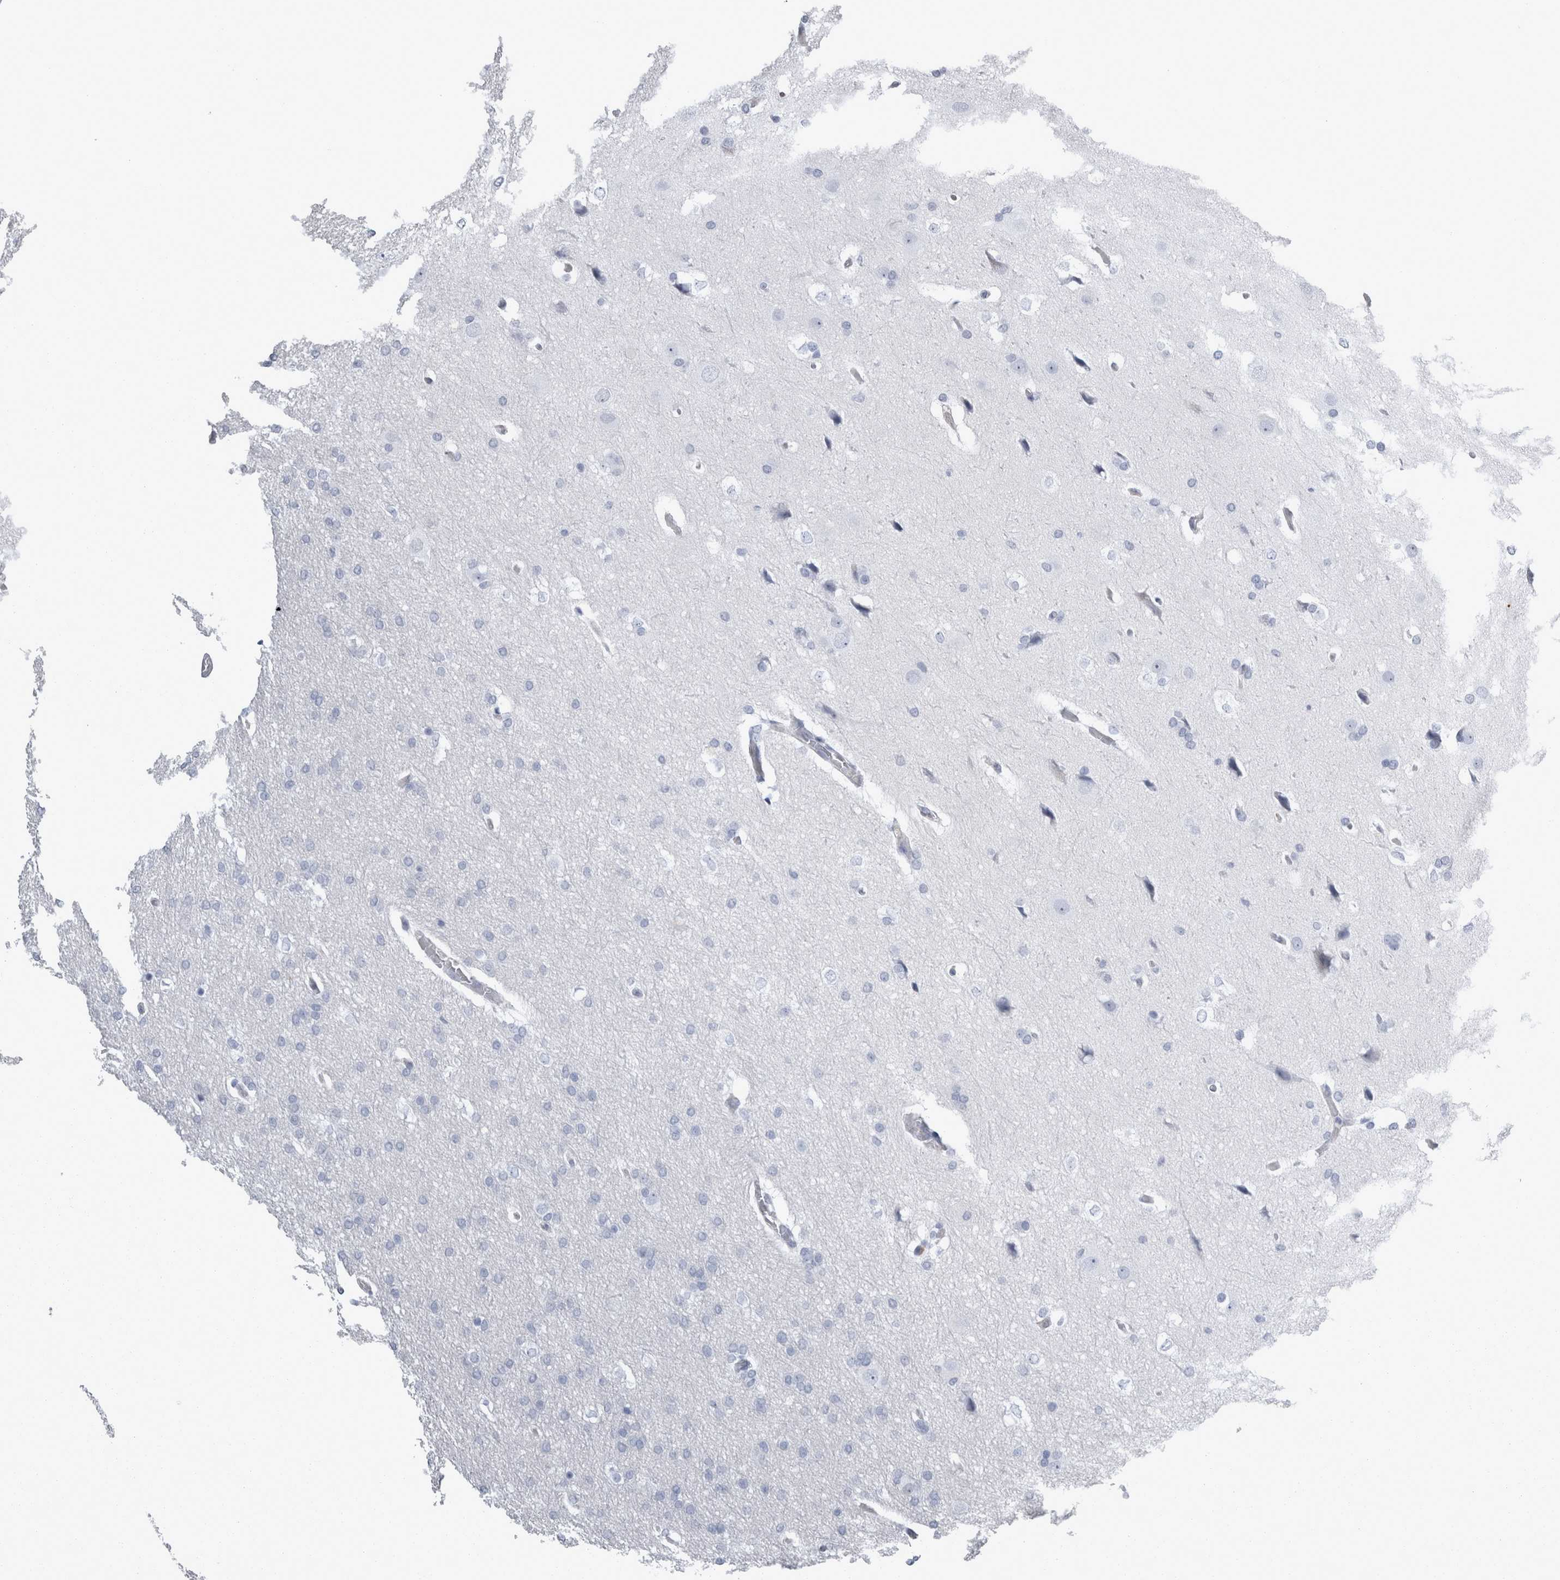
{"staining": {"intensity": "negative", "quantity": "none", "location": "none"}, "tissue": "glioma", "cell_type": "Tumor cells", "image_type": "cancer", "snomed": [{"axis": "morphology", "description": "Glioma, malignant, Low grade"}, {"axis": "topography", "description": "Brain"}], "caption": "Low-grade glioma (malignant) was stained to show a protein in brown. There is no significant positivity in tumor cells.", "gene": "VWDE", "patient": {"sex": "female", "age": 37}}